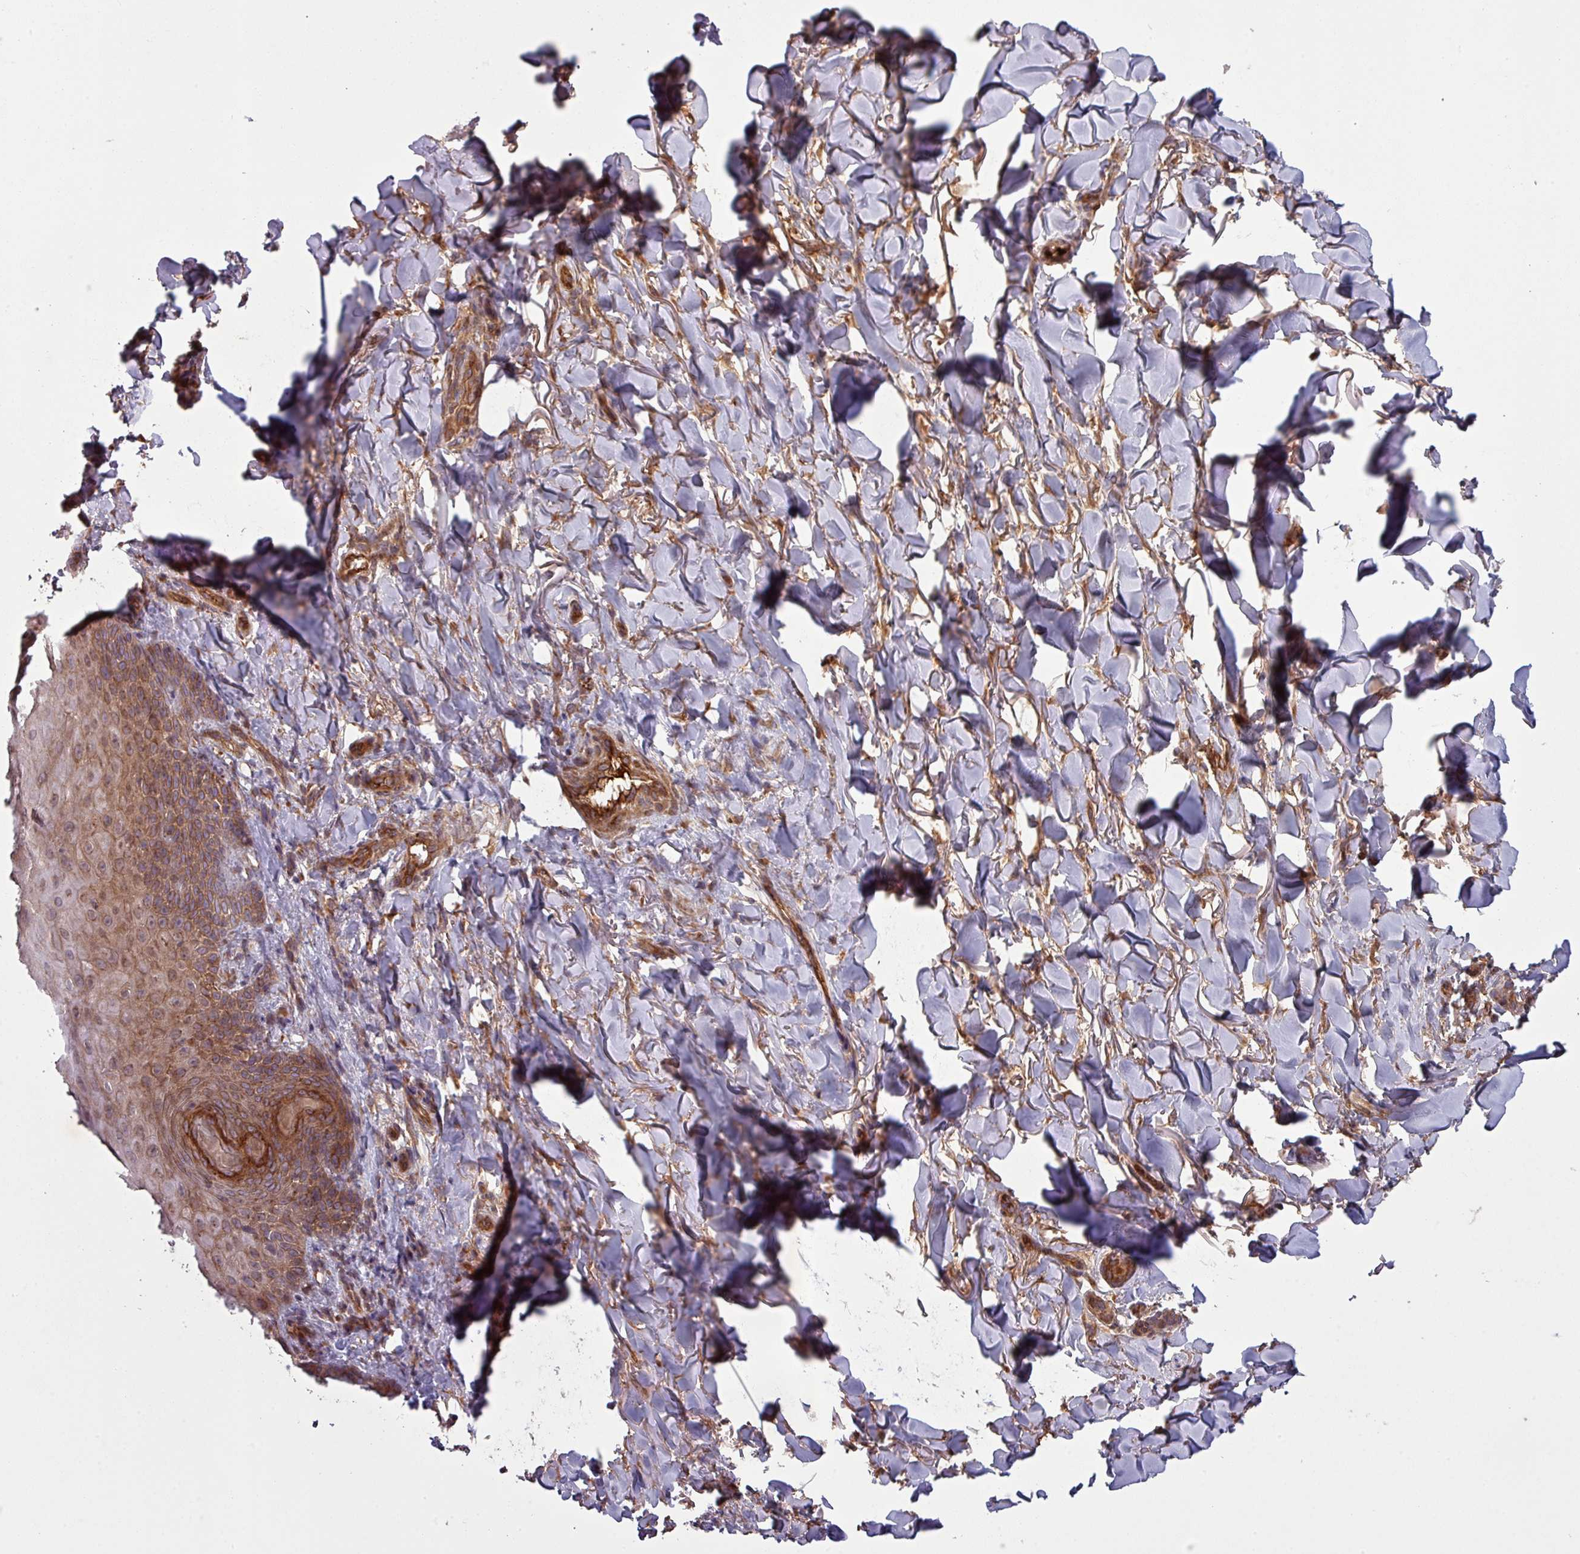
{"staining": {"intensity": "moderate", "quantity": "25%-75%", "location": "cytoplasmic/membranous"}, "tissue": "skin", "cell_type": "Fibroblasts", "image_type": "normal", "snomed": [{"axis": "morphology", "description": "Normal tissue, NOS"}, {"axis": "topography", "description": "Skin"}], "caption": "A brown stain shows moderate cytoplasmic/membranous expression of a protein in fibroblasts of unremarkable human skin. (DAB IHC, brown staining for protein, blue staining for nuclei).", "gene": "SNRNP25", "patient": {"sex": "male", "age": 81}}